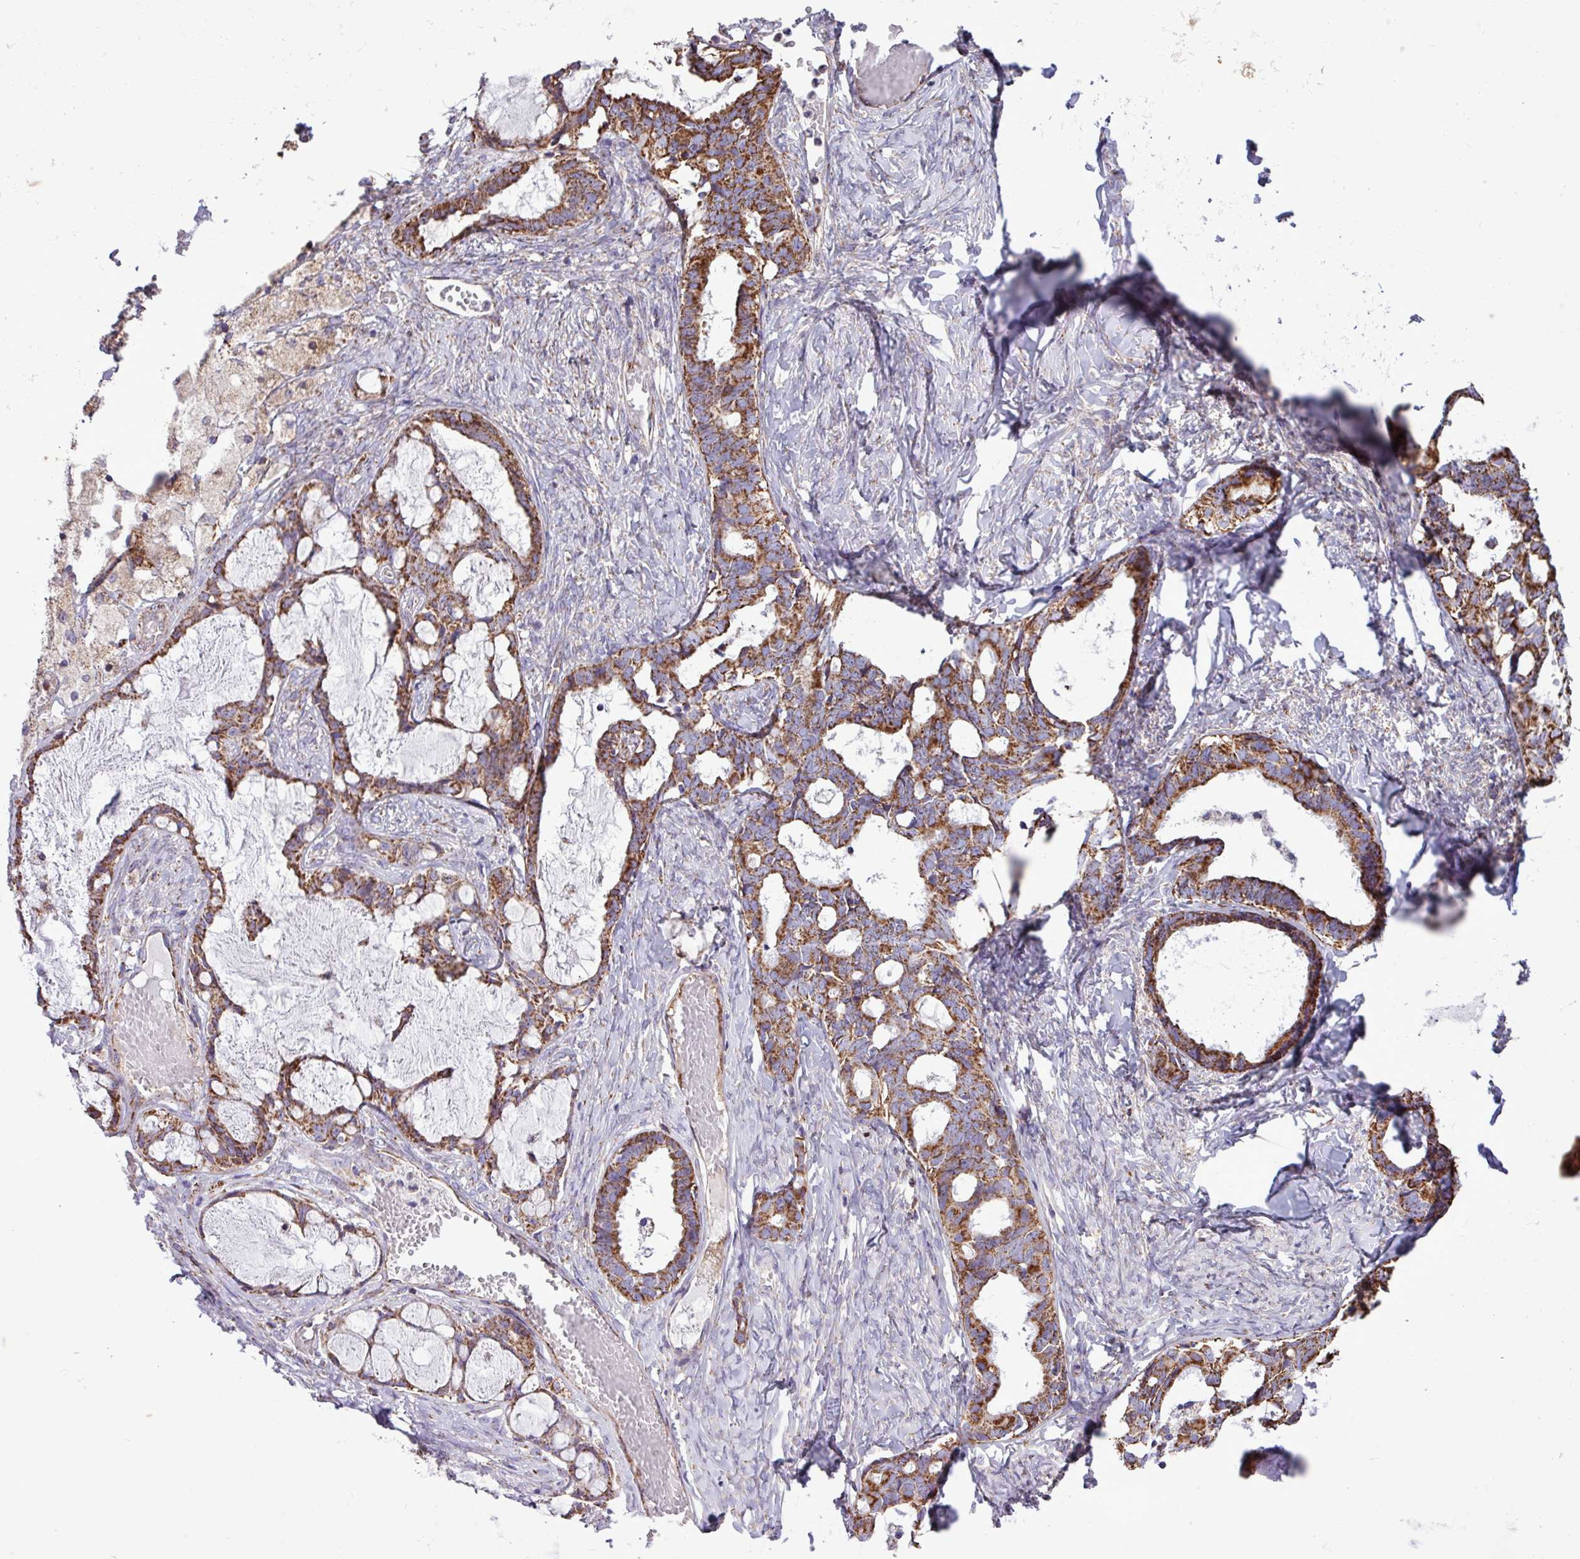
{"staining": {"intensity": "moderate", "quantity": ">75%", "location": "cytoplasmic/membranous"}, "tissue": "ovarian cancer", "cell_type": "Tumor cells", "image_type": "cancer", "snomed": [{"axis": "morphology", "description": "Cystadenocarcinoma, serous, NOS"}, {"axis": "topography", "description": "Ovary"}], "caption": "Brown immunohistochemical staining in human serous cystadenocarcinoma (ovarian) reveals moderate cytoplasmic/membranous staining in approximately >75% of tumor cells.", "gene": "RTL3", "patient": {"sex": "female", "age": 69}}